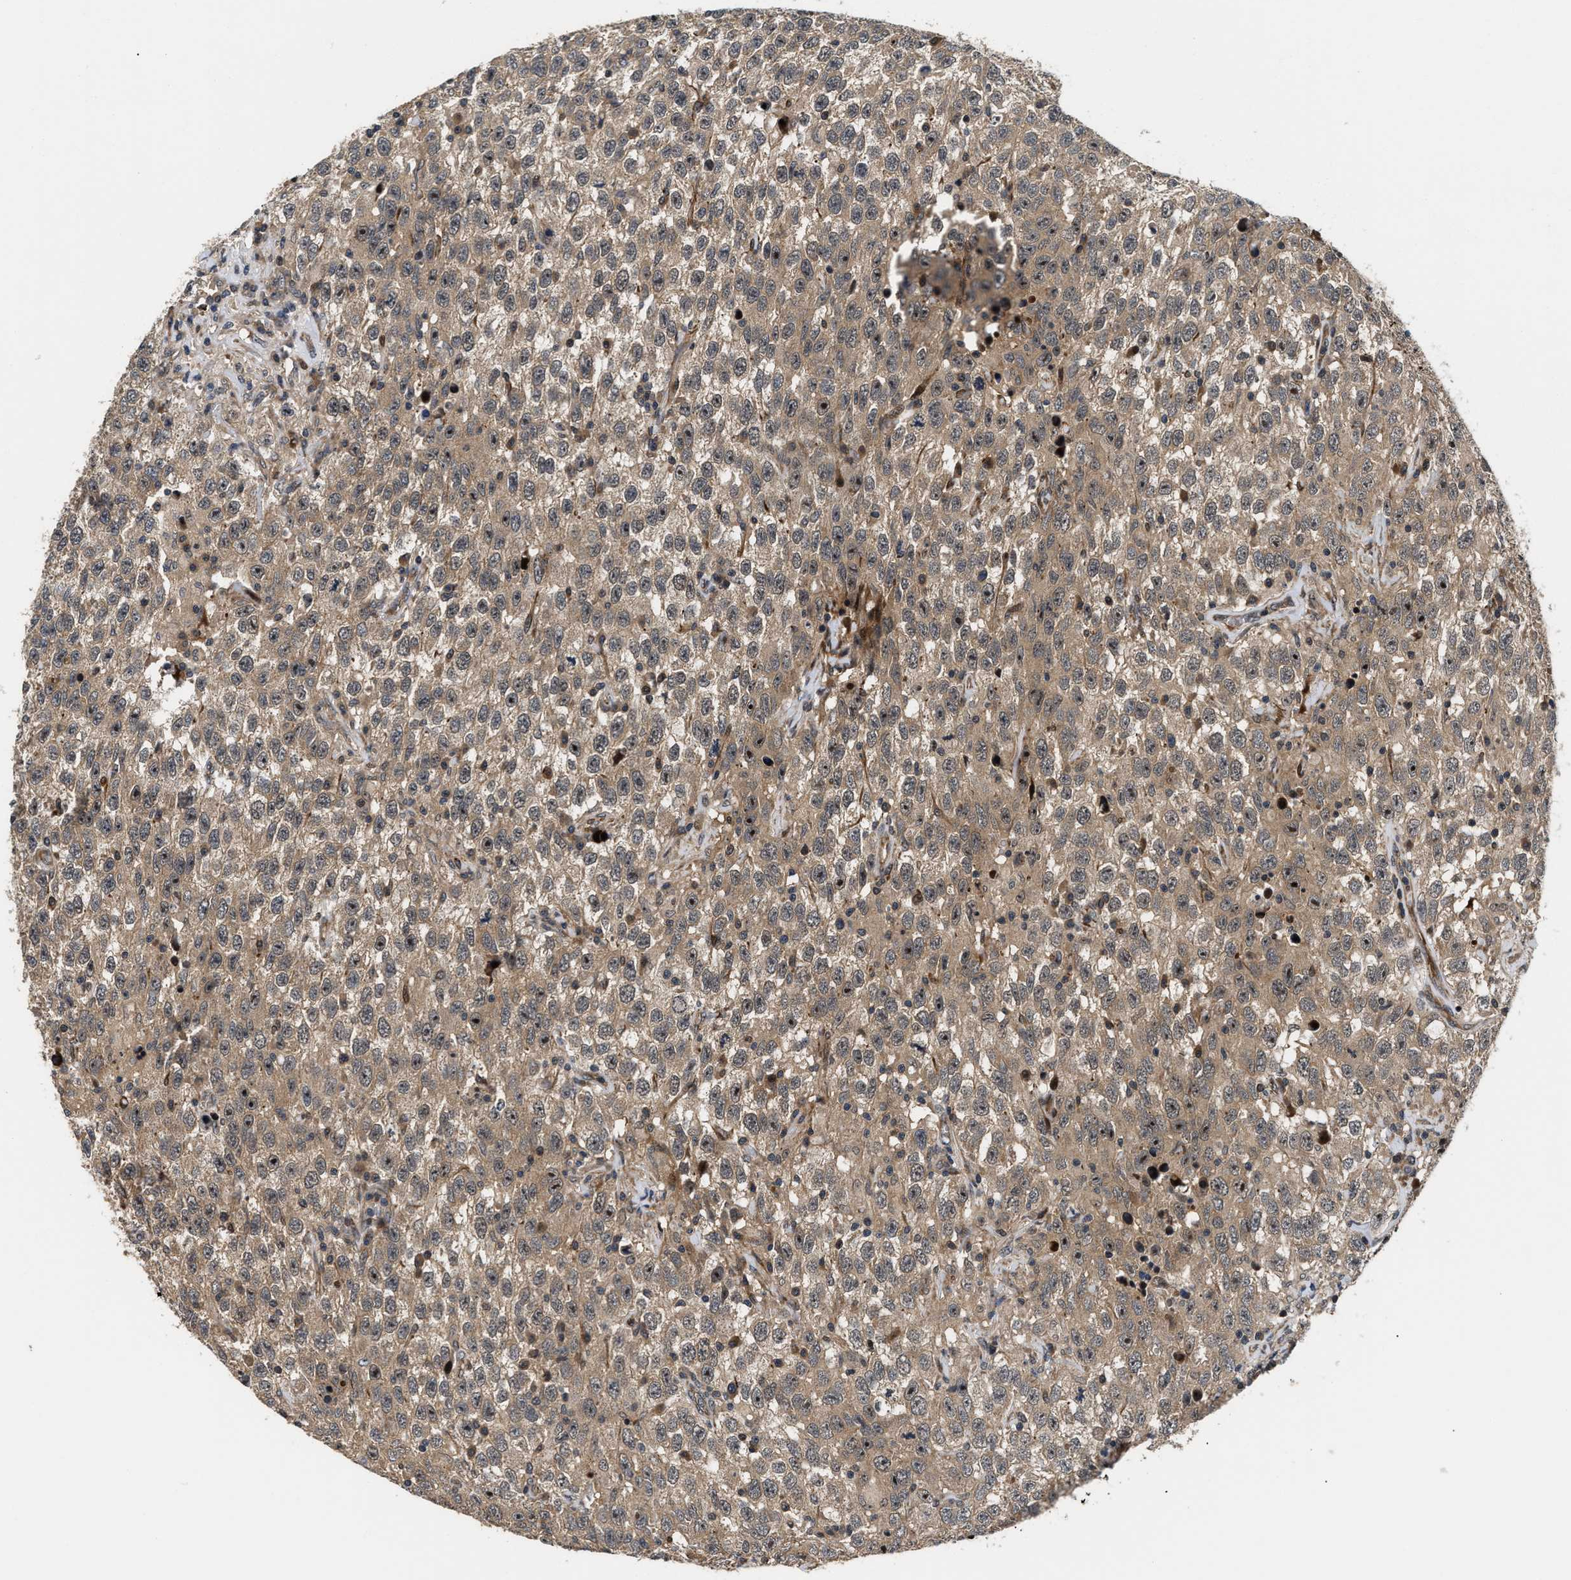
{"staining": {"intensity": "moderate", "quantity": ">75%", "location": "cytoplasmic/membranous"}, "tissue": "testis cancer", "cell_type": "Tumor cells", "image_type": "cancer", "snomed": [{"axis": "morphology", "description": "Seminoma, NOS"}, {"axis": "topography", "description": "Testis"}], "caption": "Testis seminoma tissue displays moderate cytoplasmic/membranous positivity in about >75% of tumor cells", "gene": "ALDH3A2", "patient": {"sex": "male", "age": 41}}